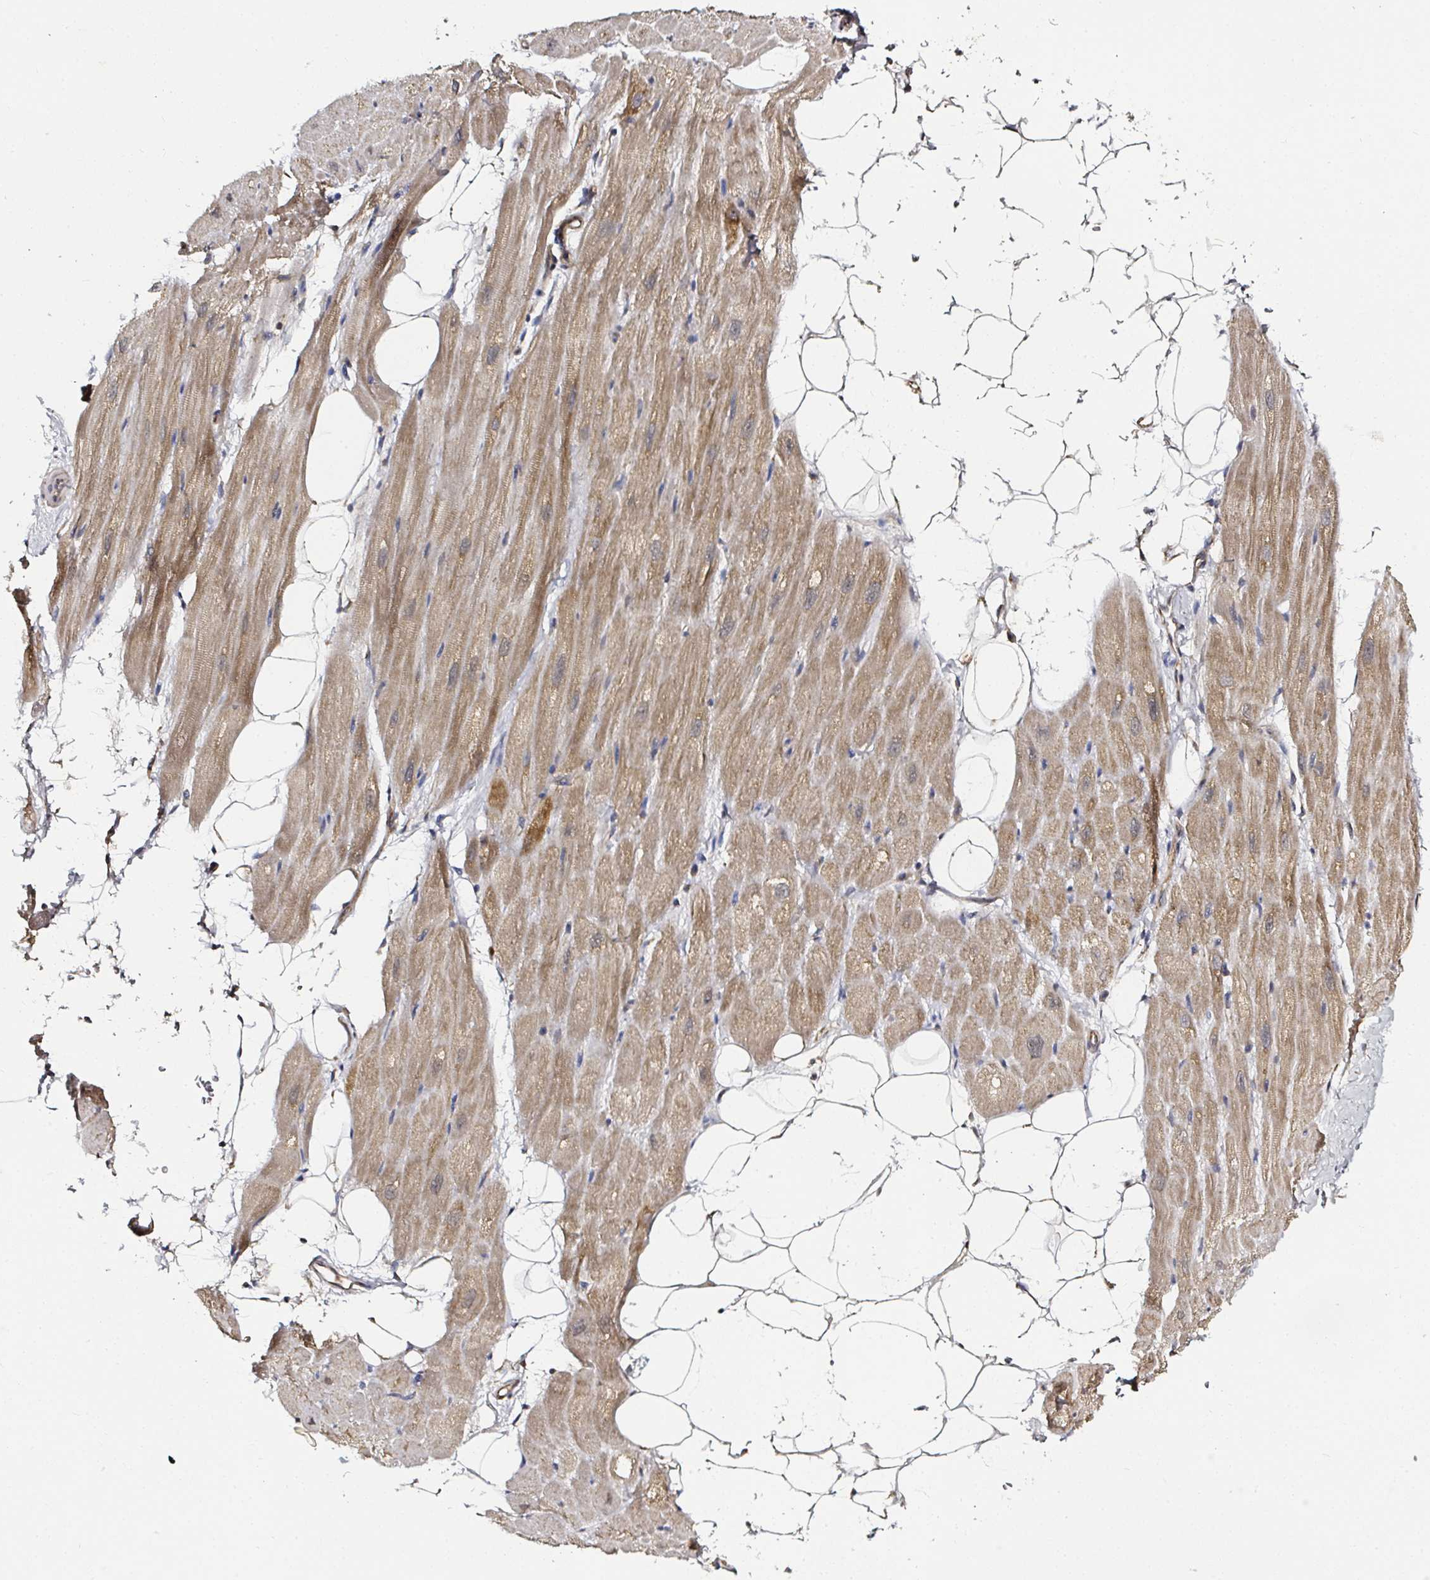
{"staining": {"intensity": "moderate", "quantity": ">75%", "location": "cytoplasmic/membranous"}, "tissue": "heart muscle", "cell_type": "Cardiomyocytes", "image_type": "normal", "snomed": [{"axis": "morphology", "description": "Normal tissue, NOS"}, {"axis": "topography", "description": "Heart"}], "caption": "A medium amount of moderate cytoplasmic/membranous staining is identified in about >75% of cardiomyocytes in unremarkable heart muscle. Using DAB (3,3'-diaminobenzidine) (brown) and hematoxylin (blue) stains, captured at high magnification using brightfield microscopy.", "gene": "ATAD3A", "patient": {"sex": "male", "age": 62}}